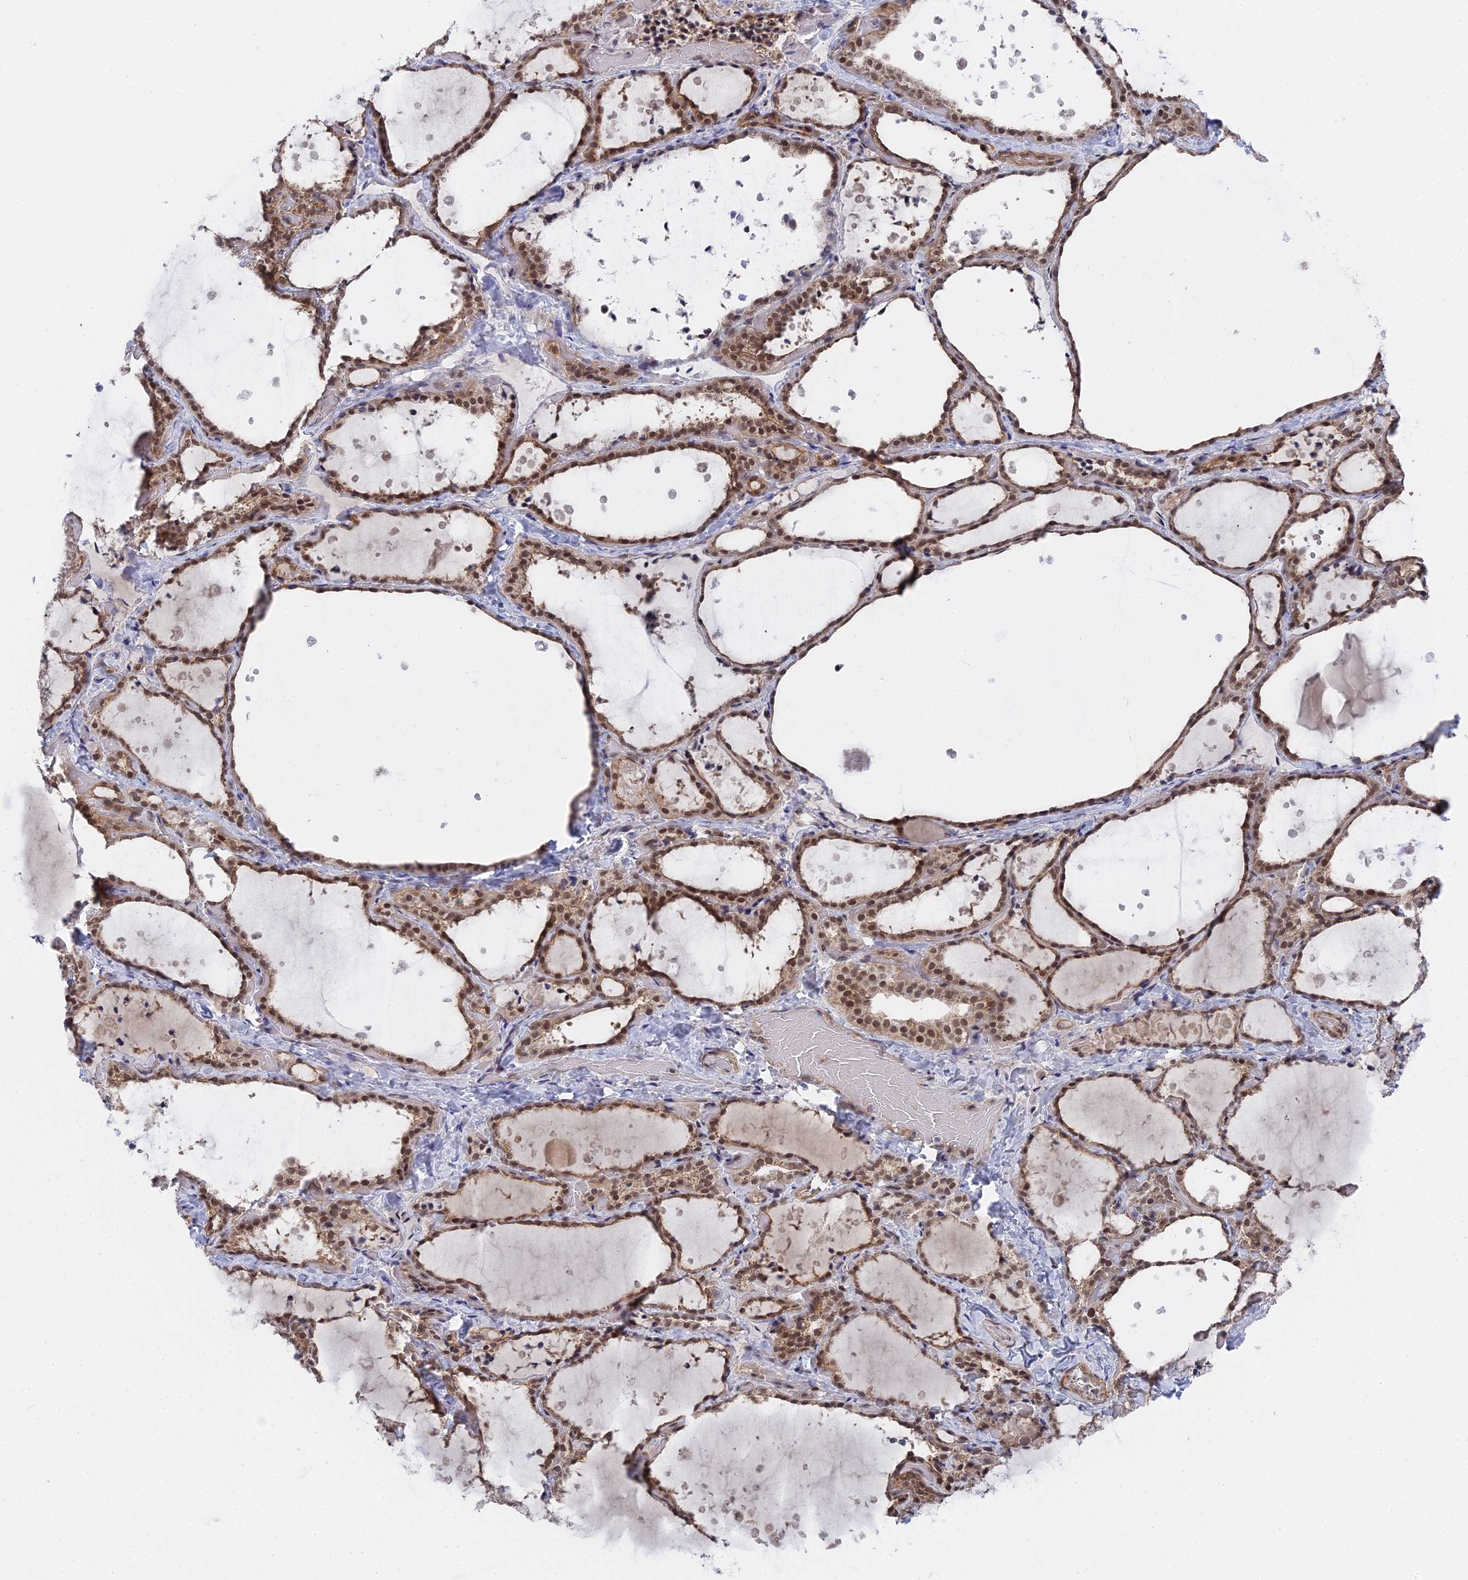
{"staining": {"intensity": "moderate", "quantity": ">75%", "location": "cytoplasmic/membranous,nuclear"}, "tissue": "thyroid gland", "cell_type": "Glandular cells", "image_type": "normal", "snomed": [{"axis": "morphology", "description": "Normal tissue, NOS"}, {"axis": "topography", "description": "Thyroid gland"}], "caption": "A high-resolution photomicrograph shows IHC staining of normal thyroid gland, which reveals moderate cytoplasmic/membranous,nuclear staining in approximately >75% of glandular cells.", "gene": "CCDC85A", "patient": {"sex": "female", "age": 44}}